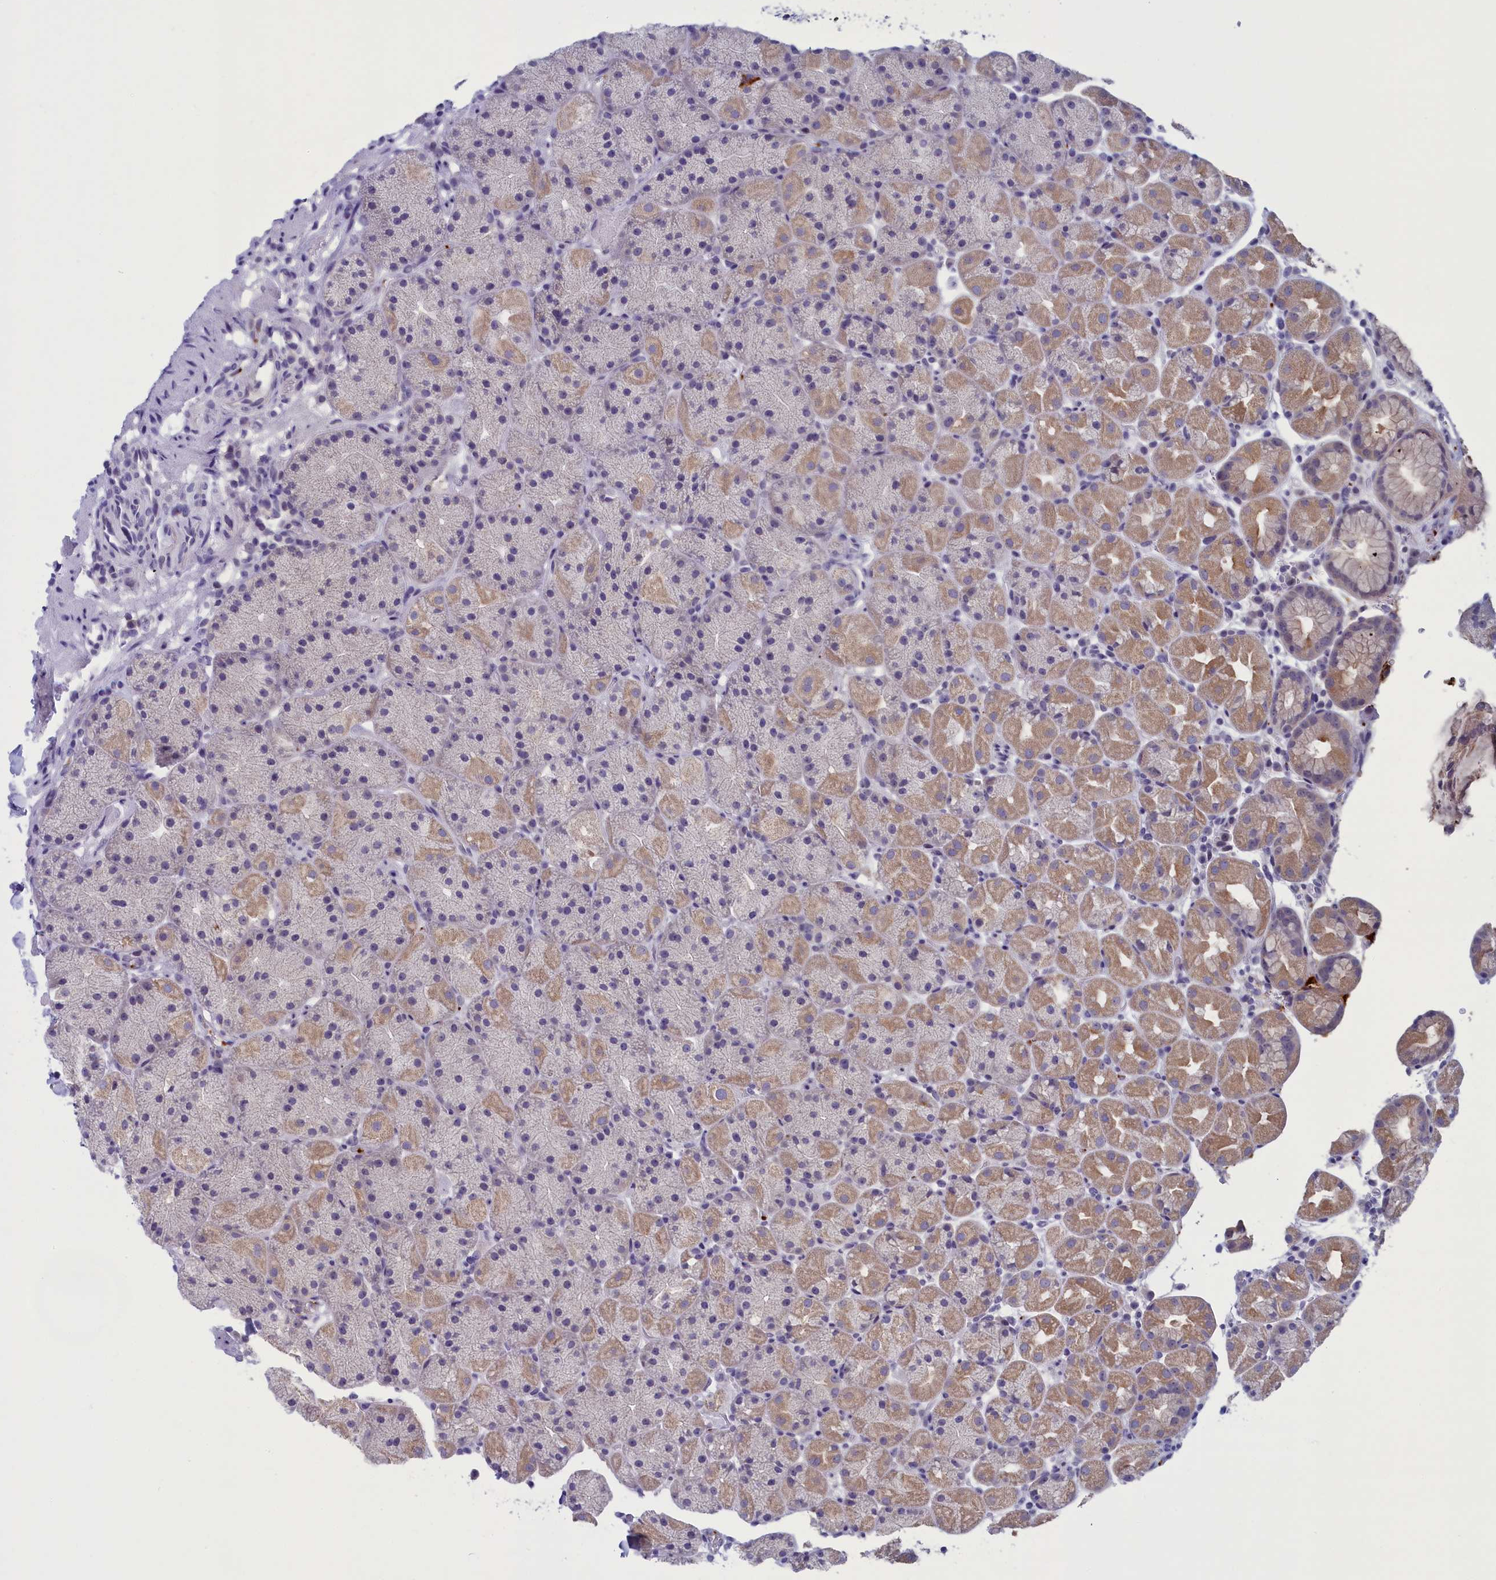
{"staining": {"intensity": "moderate", "quantity": "25%-75%", "location": "cytoplasmic/membranous"}, "tissue": "stomach", "cell_type": "Glandular cells", "image_type": "normal", "snomed": [{"axis": "morphology", "description": "Normal tissue, NOS"}, {"axis": "topography", "description": "Stomach, upper"}, {"axis": "topography", "description": "Stomach, lower"}], "caption": "A micrograph of stomach stained for a protein displays moderate cytoplasmic/membranous brown staining in glandular cells. The protein of interest is stained brown, and the nuclei are stained in blue (DAB IHC with brightfield microscopy, high magnification).", "gene": "AIFM2", "patient": {"sex": "male", "age": 67}}